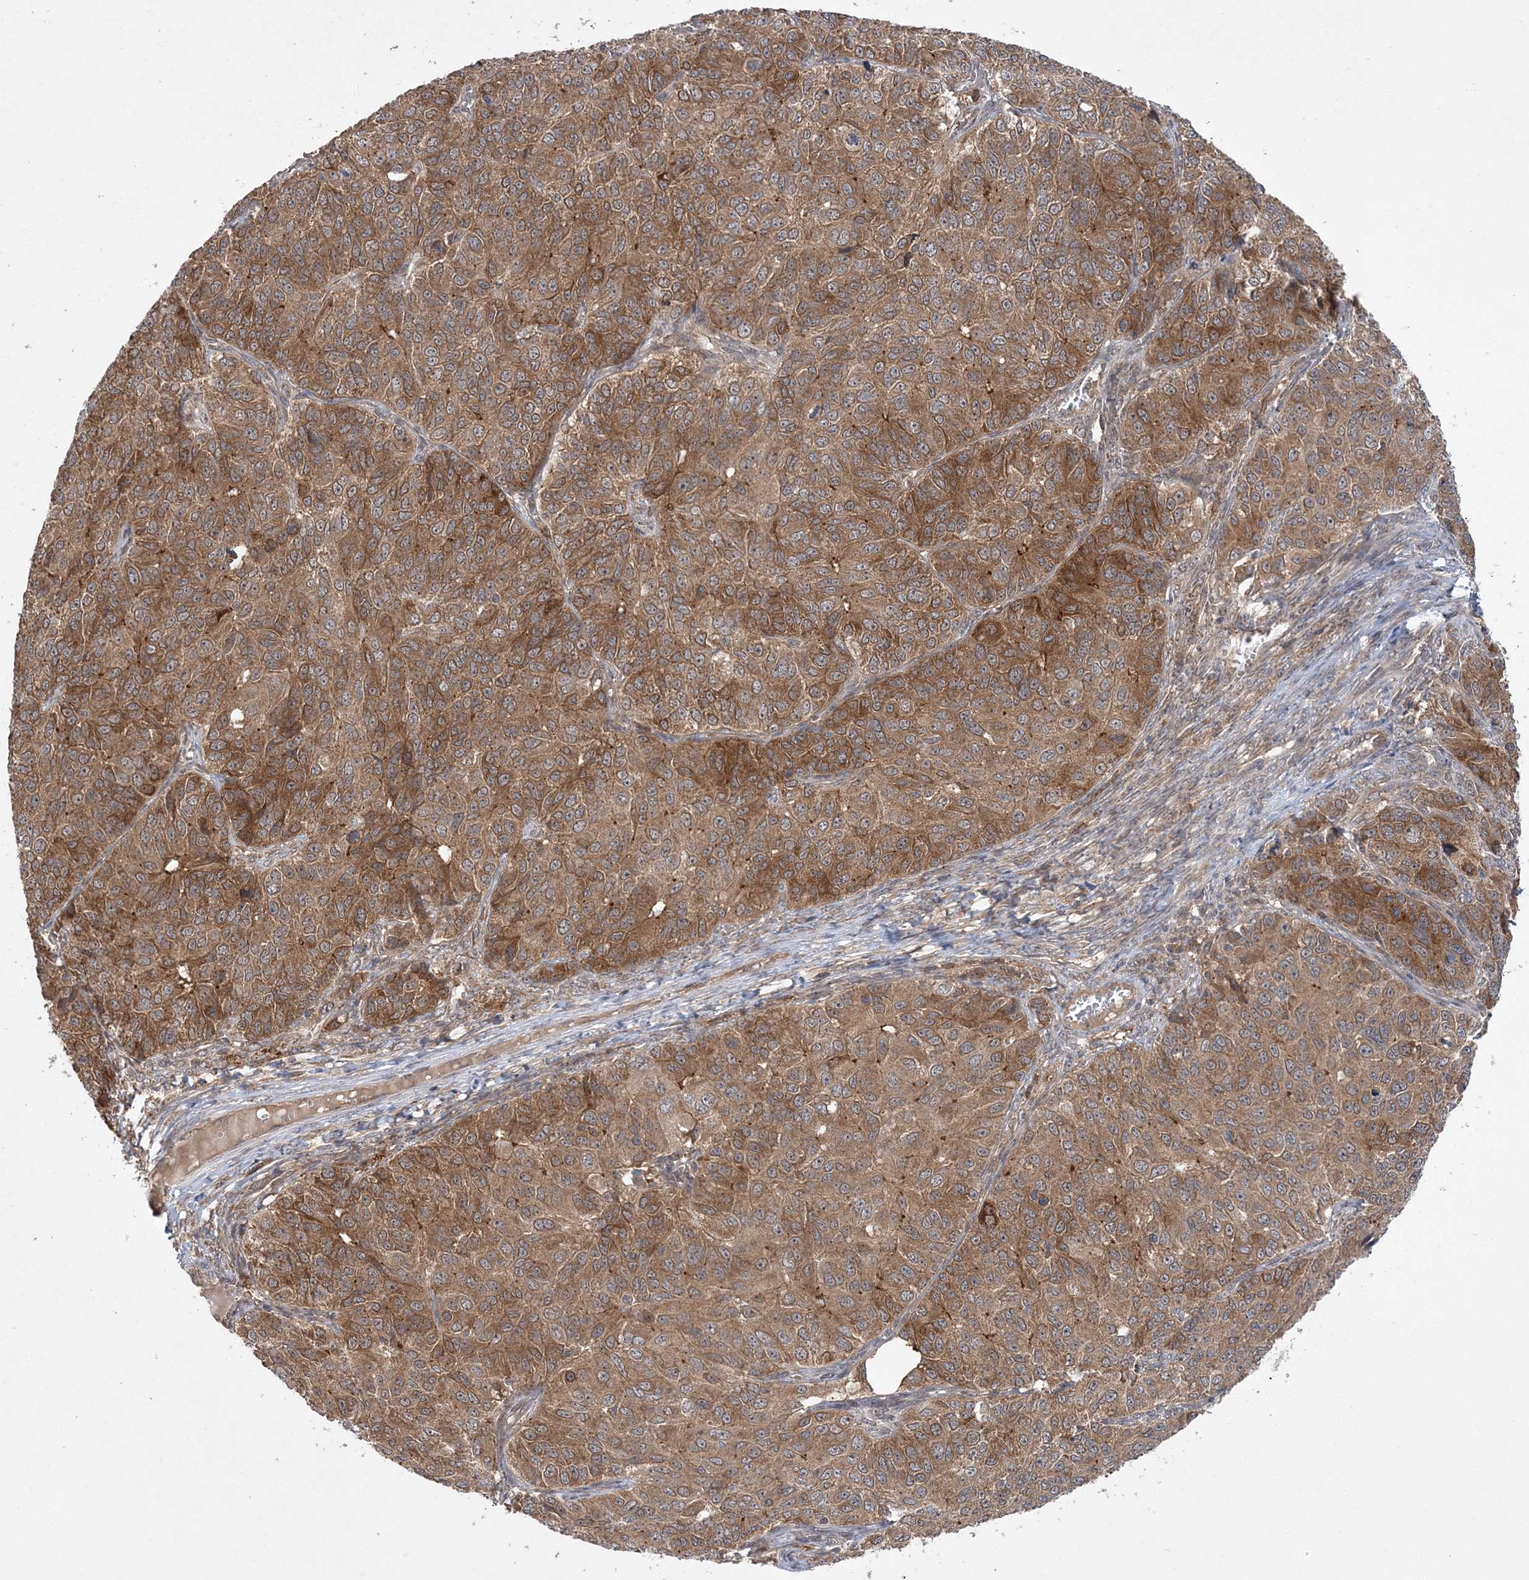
{"staining": {"intensity": "moderate", "quantity": ">75%", "location": "cytoplasmic/membranous"}, "tissue": "ovarian cancer", "cell_type": "Tumor cells", "image_type": "cancer", "snomed": [{"axis": "morphology", "description": "Carcinoma, endometroid"}, {"axis": "topography", "description": "Ovary"}], "caption": "Immunohistochemistry (IHC) (DAB) staining of human ovarian endometroid carcinoma reveals moderate cytoplasmic/membranous protein expression in about >75% of tumor cells.", "gene": "MMADHC", "patient": {"sex": "female", "age": 51}}